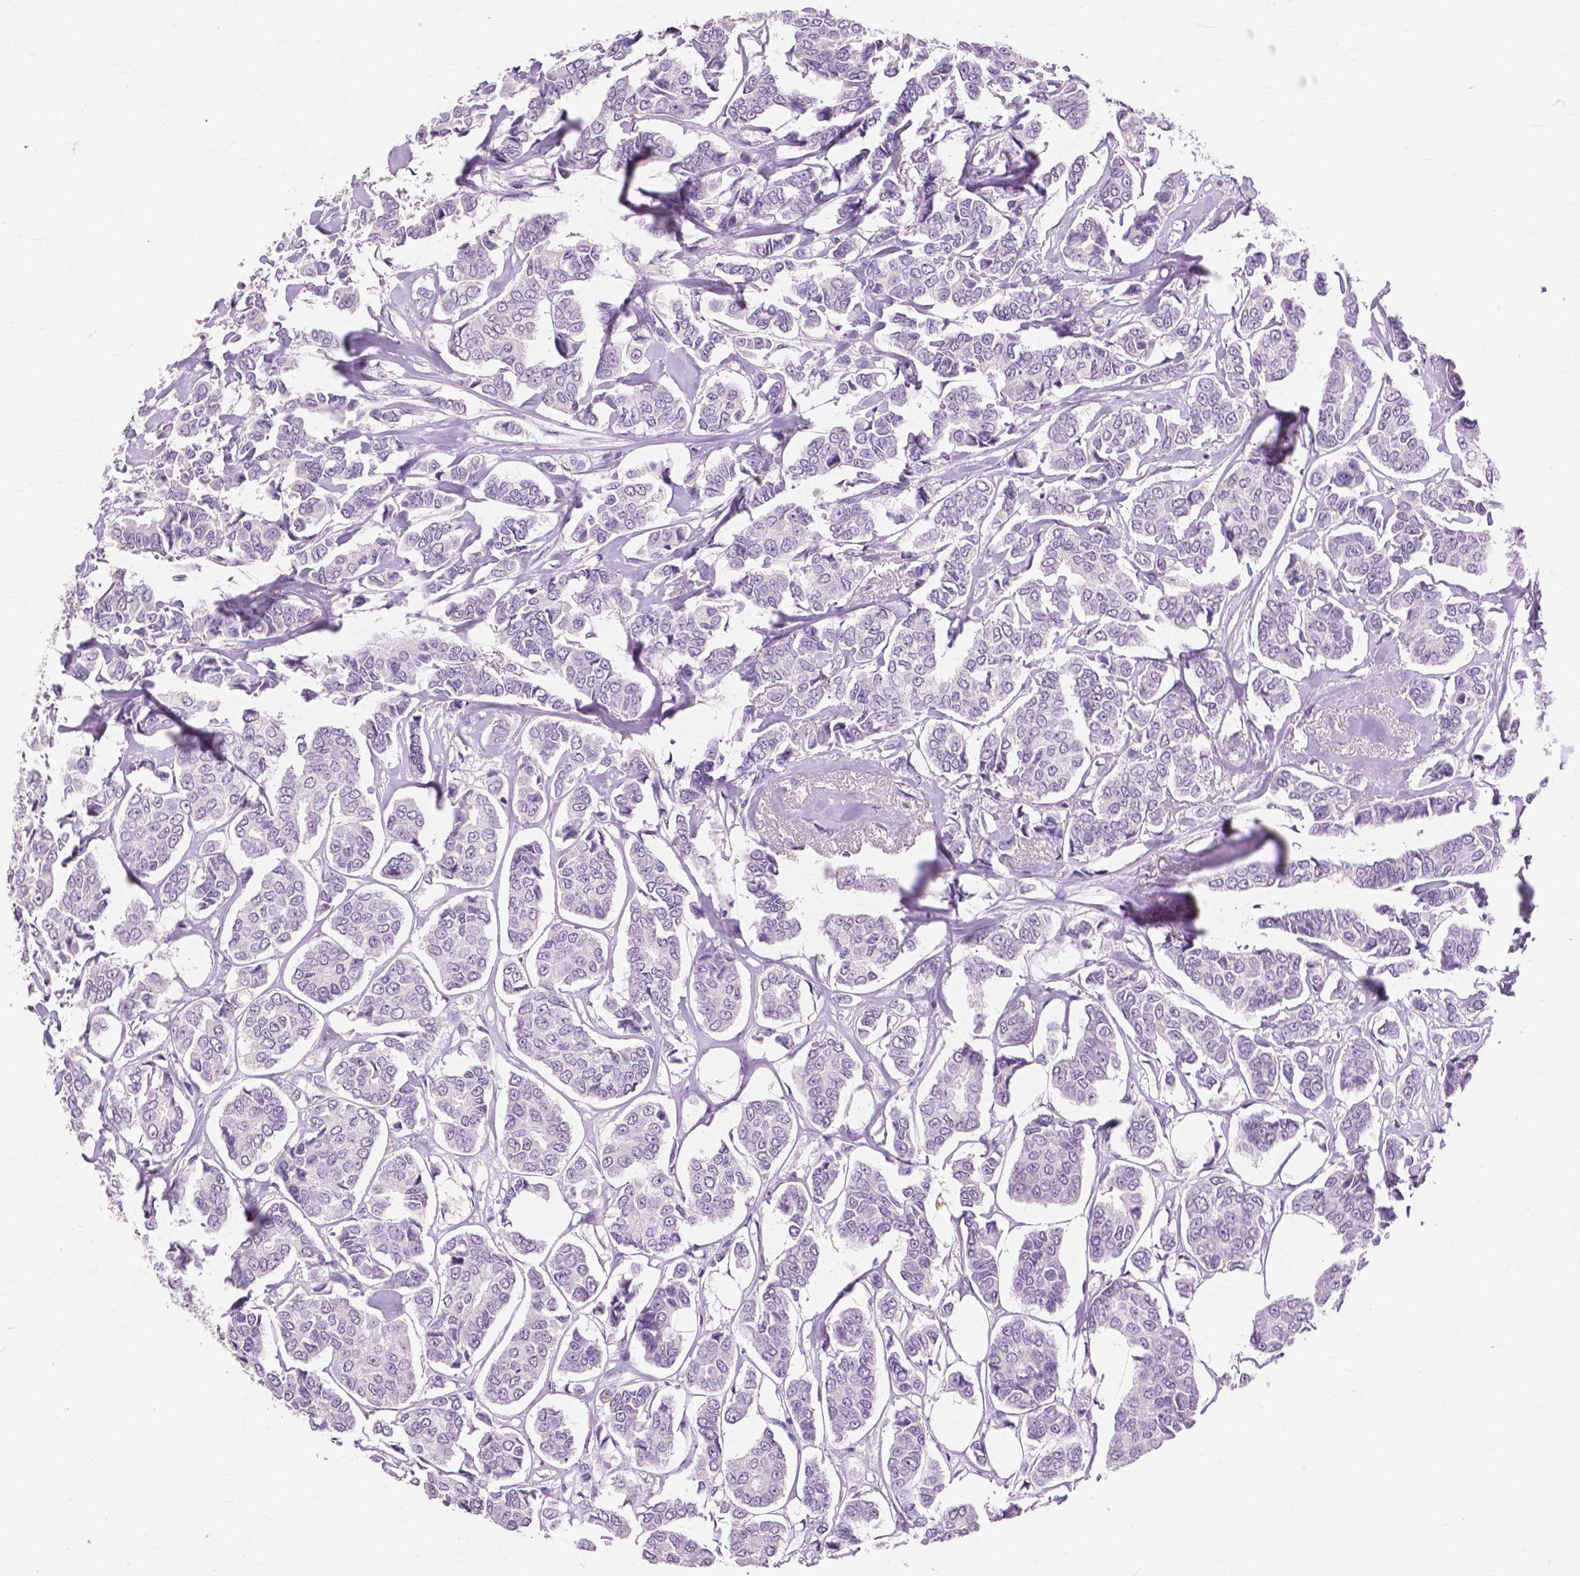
{"staining": {"intensity": "negative", "quantity": "none", "location": "none"}, "tissue": "breast cancer", "cell_type": "Tumor cells", "image_type": "cancer", "snomed": [{"axis": "morphology", "description": "Duct carcinoma"}, {"axis": "topography", "description": "Breast"}], "caption": "Immunohistochemical staining of breast invasive ductal carcinoma exhibits no significant expression in tumor cells.", "gene": "CXCR2", "patient": {"sex": "female", "age": 94}}